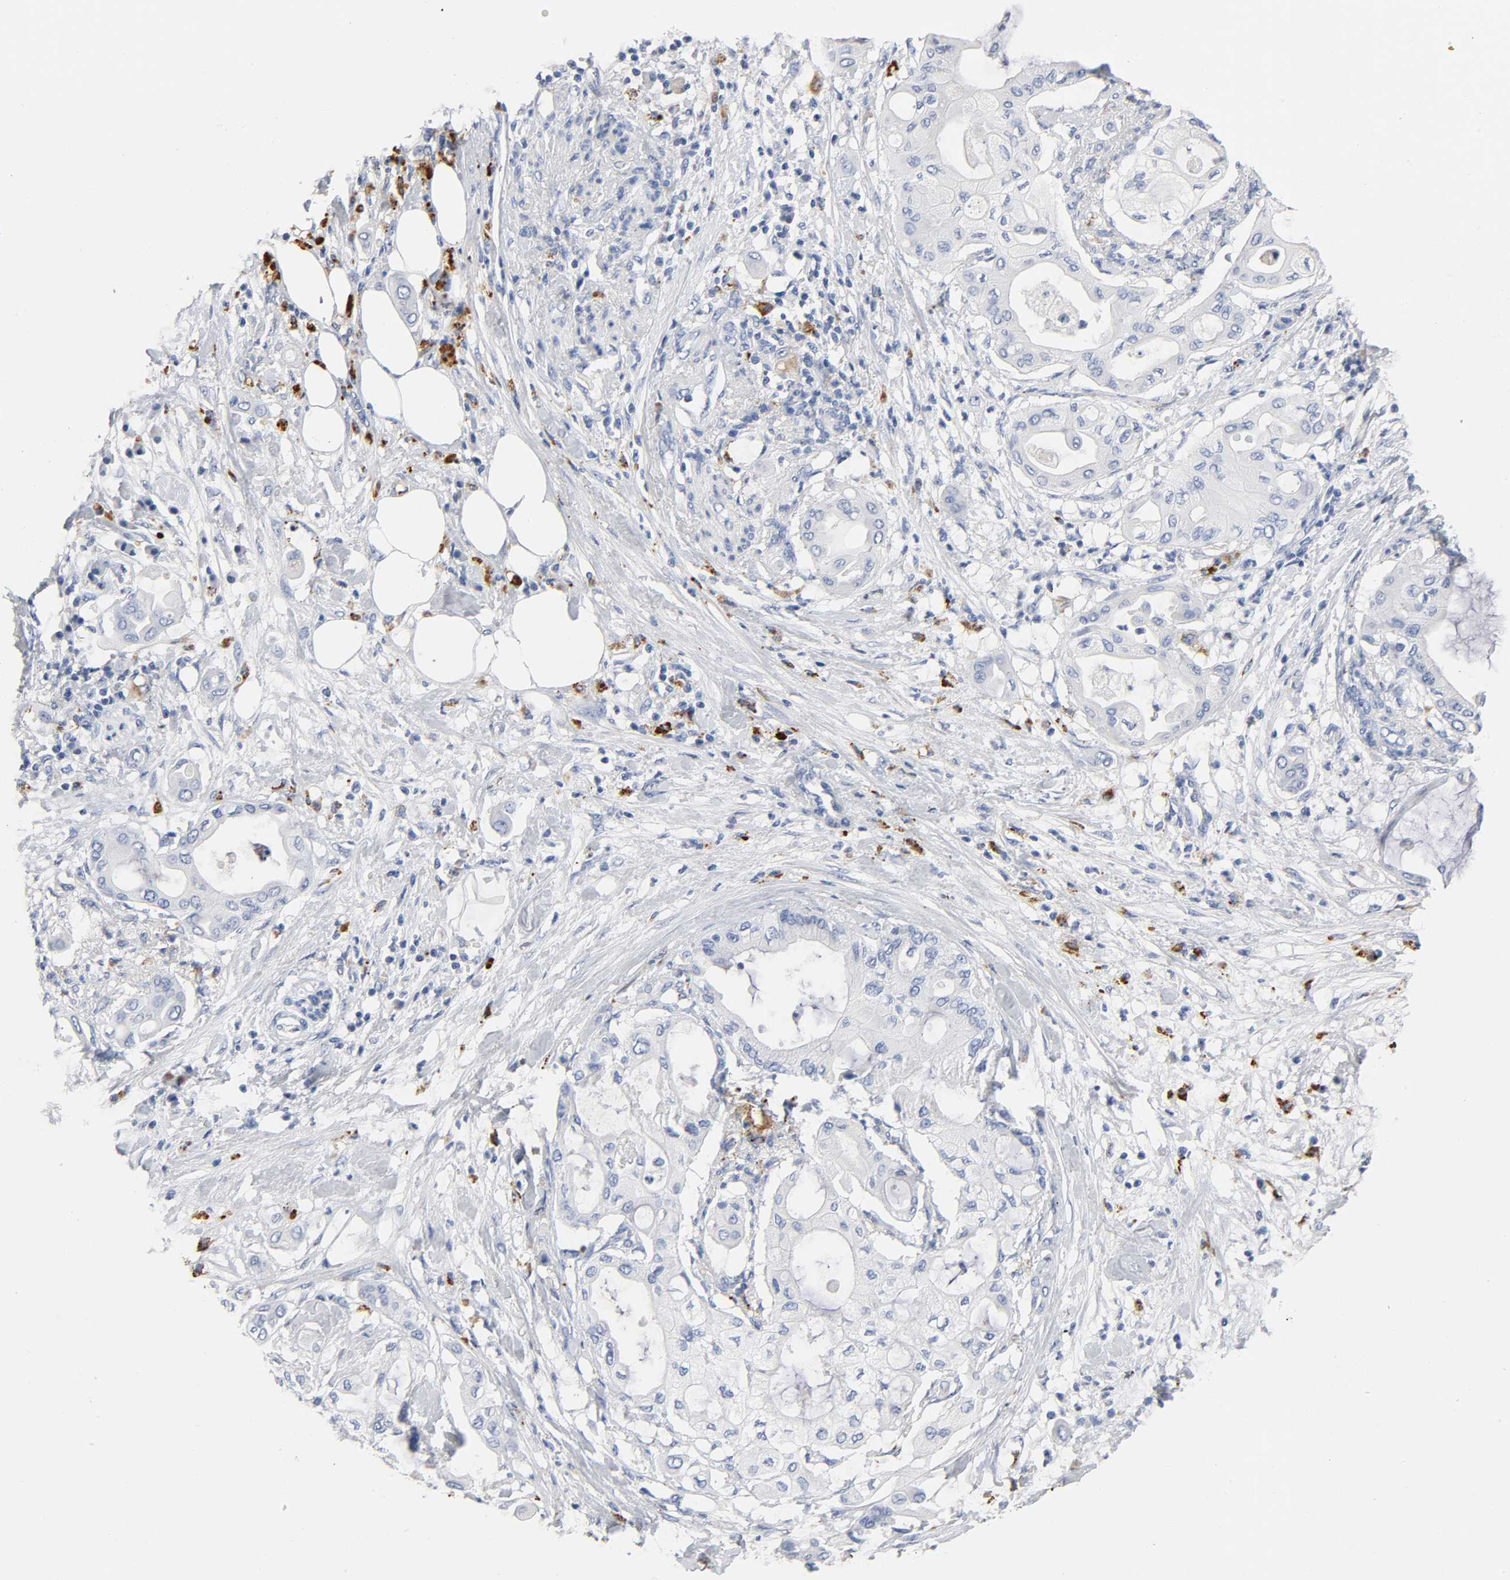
{"staining": {"intensity": "negative", "quantity": "none", "location": "none"}, "tissue": "pancreatic cancer", "cell_type": "Tumor cells", "image_type": "cancer", "snomed": [{"axis": "morphology", "description": "Adenocarcinoma, NOS"}, {"axis": "morphology", "description": "Adenocarcinoma, metastatic, NOS"}, {"axis": "topography", "description": "Lymph node"}, {"axis": "topography", "description": "Pancreas"}, {"axis": "topography", "description": "Duodenum"}], "caption": "Immunohistochemistry image of neoplastic tissue: metastatic adenocarcinoma (pancreatic) stained with DAB (3,3'-diaminobenzidine) shows no significant protein expression in tumor cells. (Immunohistochemistry (ihc), brightfield microscopy, high magnification).", "gene": "PLP1", "patient": {"sex": "female", "age": 64}}